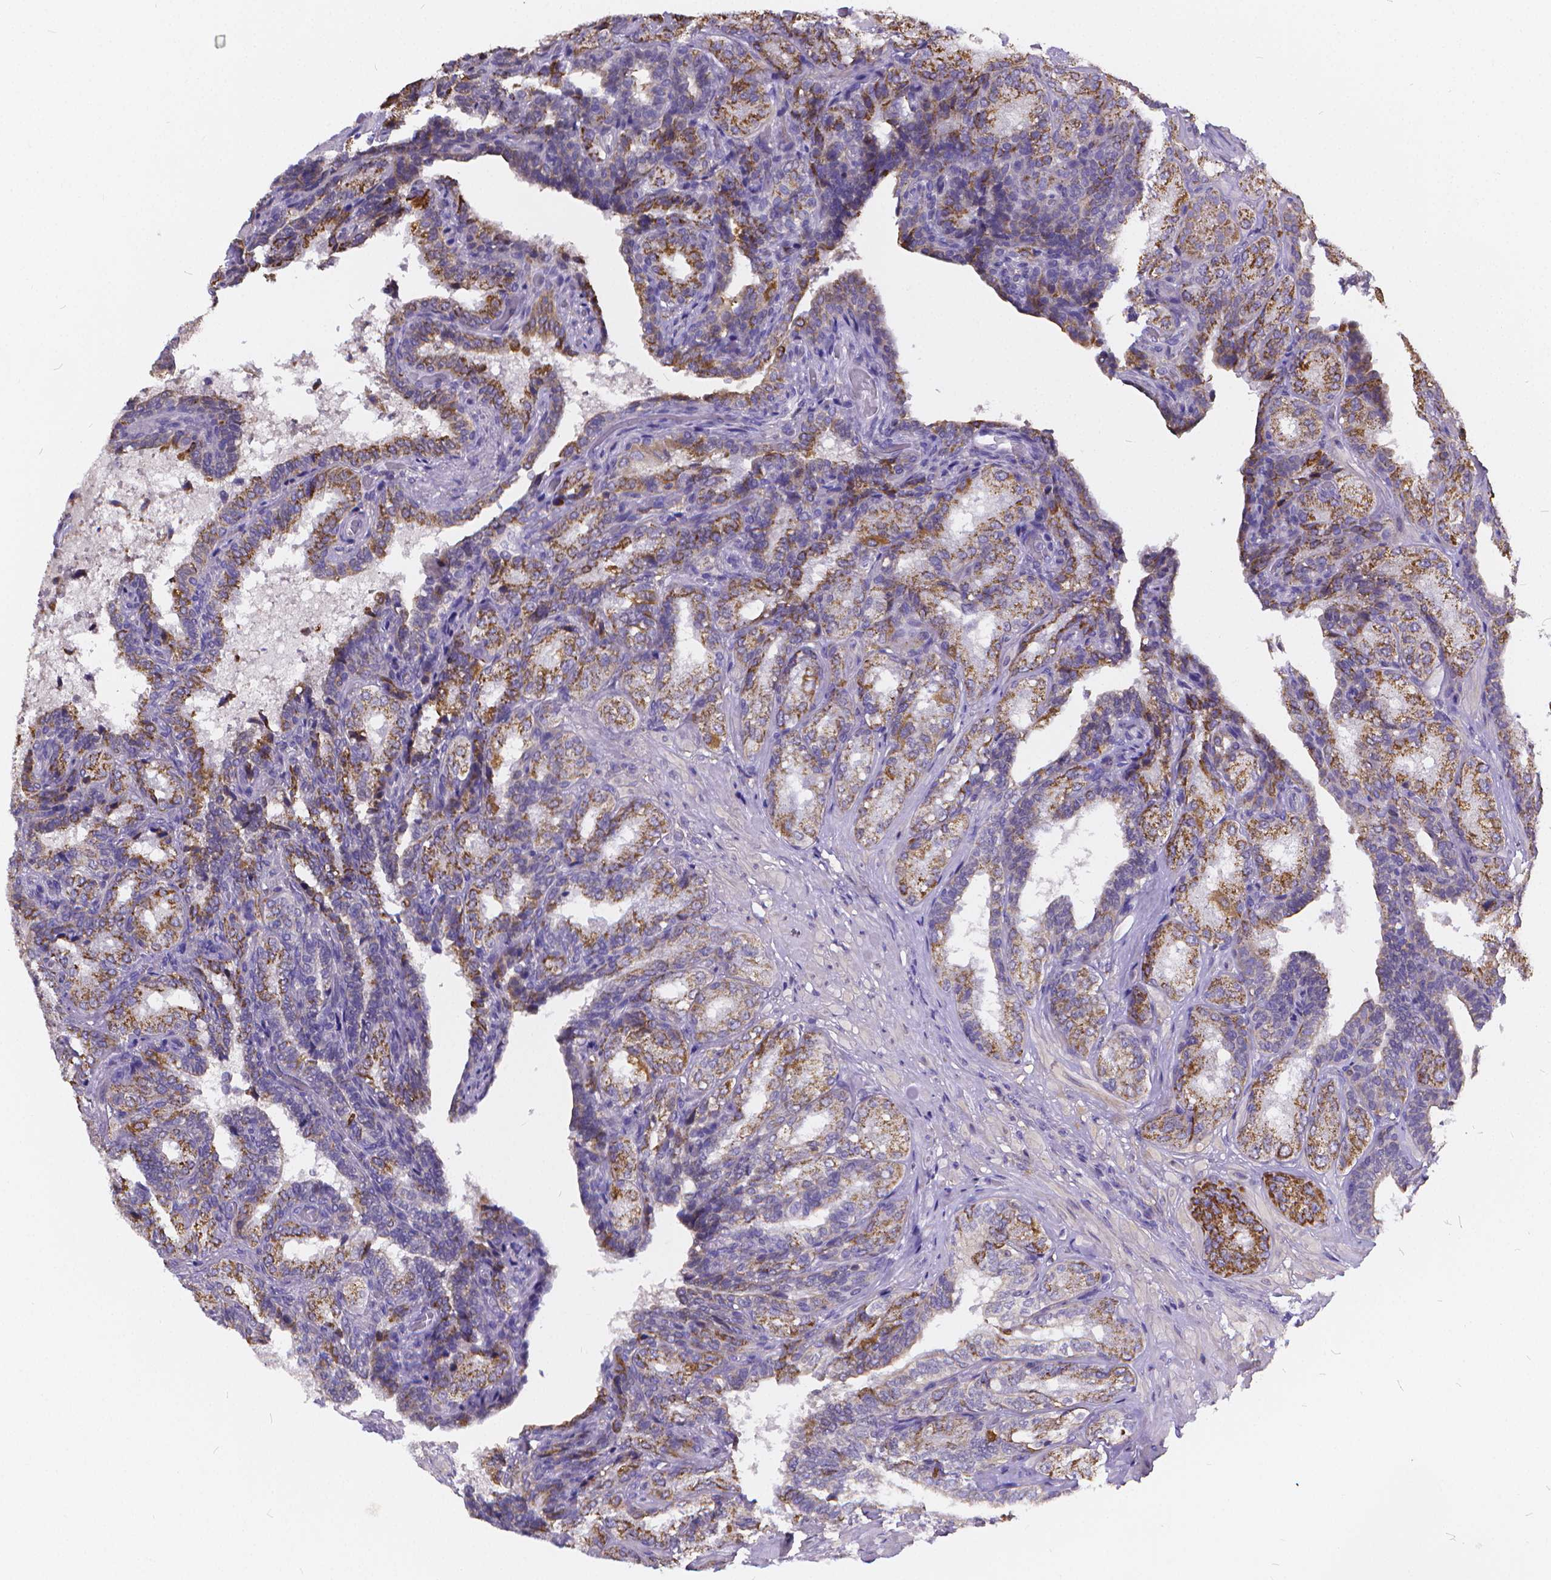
{"staining": {"intensity": "strong", "quantity": "25%-75%", "location": "cytoplasmic/membranous"}, "tissue": "seminal vesicle", "cell_type": "Glandular cells", "image_type": "normal", "snomed": [{"axis": "morphology", "description": "Normal tissue, NOS"}, {"axis": "topography", "description": "Seminal veicle"}], "caption": "Protein expression analysis of unremarkable seminal vesicle exhibits strong cytoplasmic/membranous positivity in about 25%-75% of glandular cells. (DAB IHC with brightfield microscopy, high magnification).", "gene": "GLRB", "patient": {"sex": "male", "age": 68}}